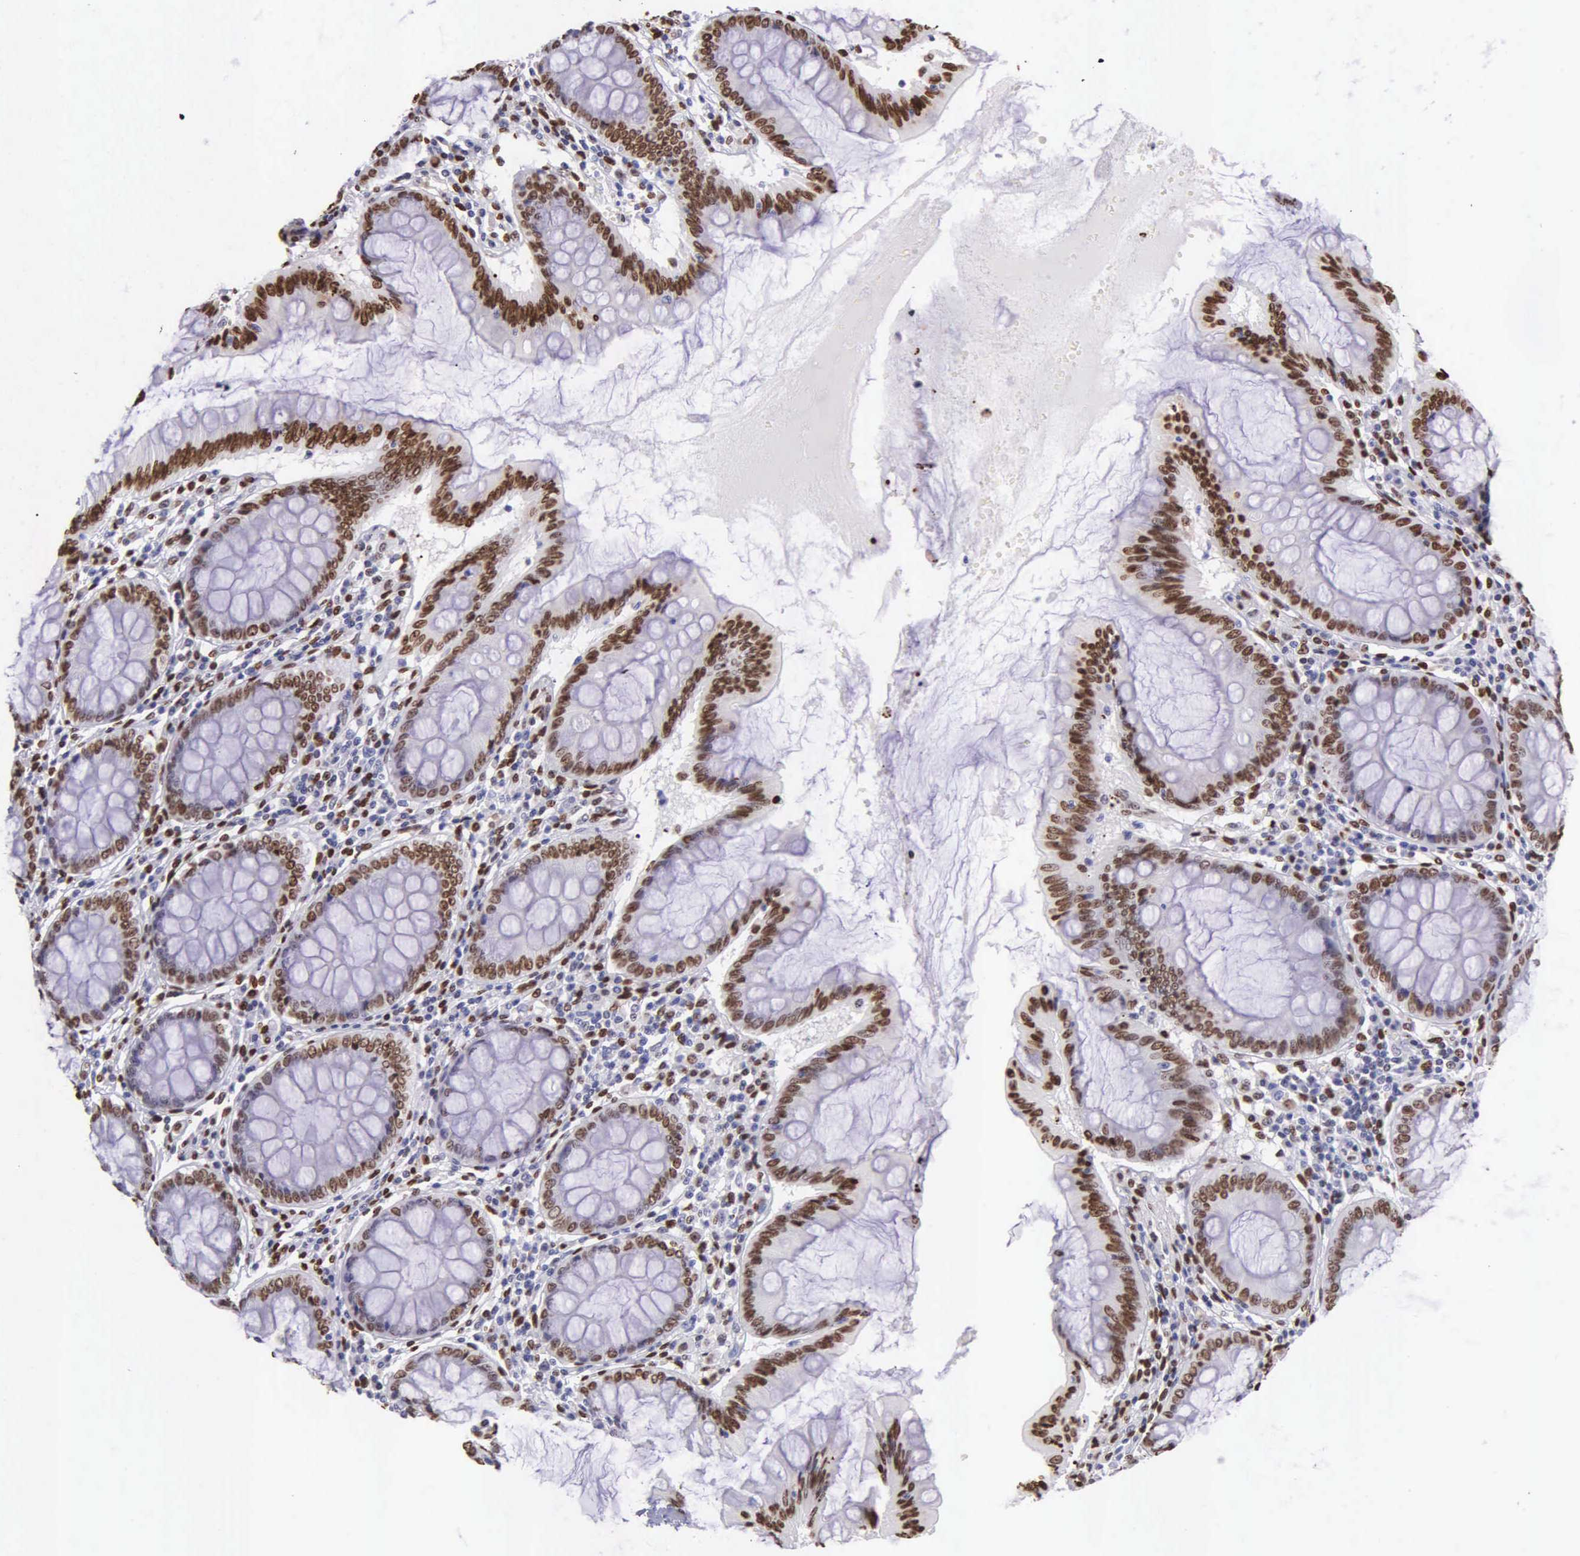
{"staining": {"intensity": "strong", "quantity": ">75%", "location": "nuclear"}, "tissue": "colon", "cell_type": "Endothelial cells", "image_type": "normal", "snomed": [{"axis": "morphology", "description": "Normal tissue, NOS"}, {"axis": "topography", "description": "Colon"}], "caption": "Human colon stained with a protein marker demonstrates strong staining in endothelial cells.", "gene": "H1", "patient": {"sex": "male", "age": 62}}